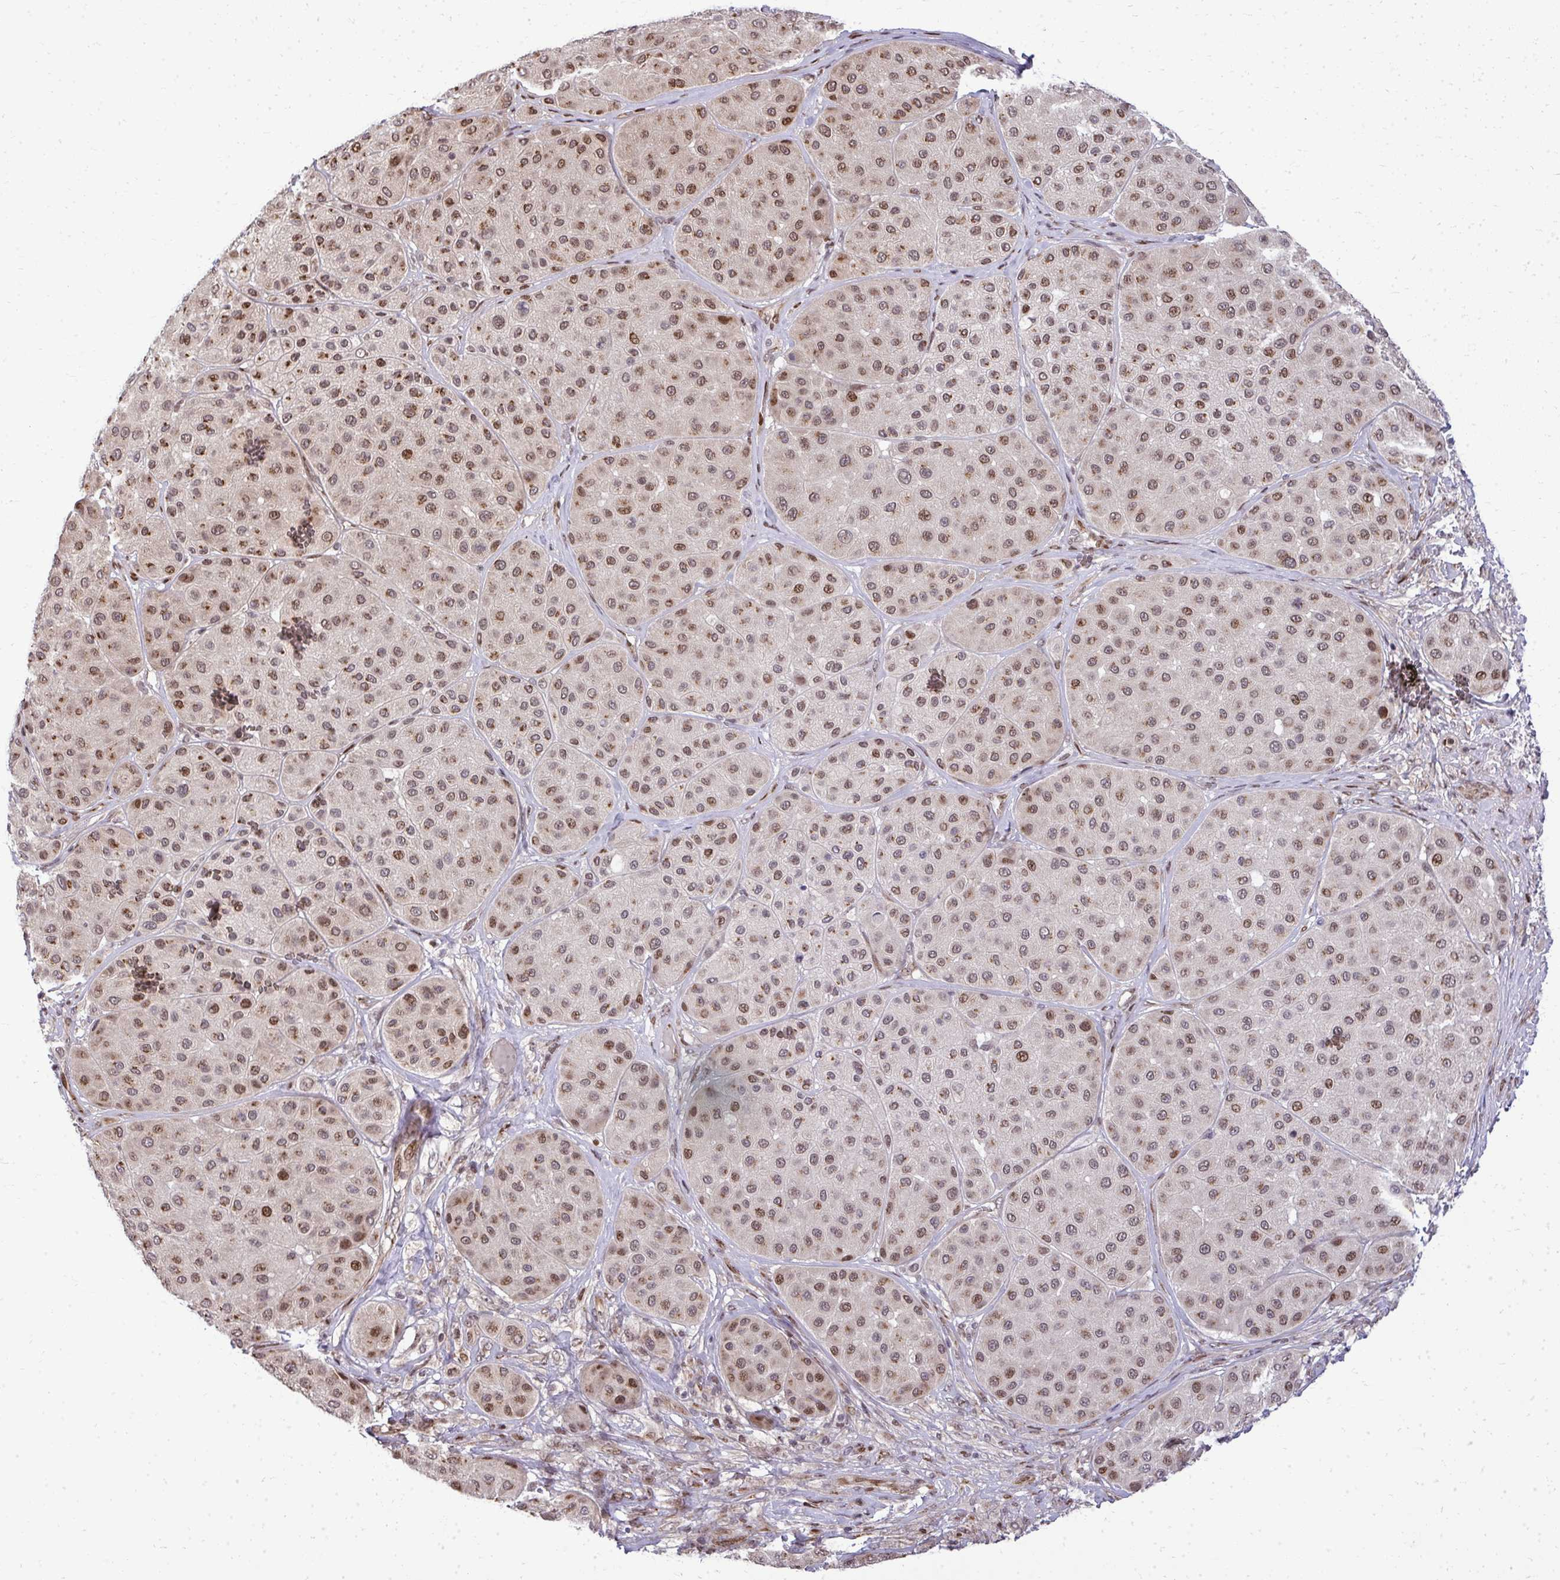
{"staining": {"intensity": "moderate", "quantity": ">75%", "location": "cytoplasmic/membranous,nuclear"}, "tissue": "melanoma", "cell_type": "Tumor cells", "image_type": "cancer", "snomed": [{"axis": "morphology", "description": "Malignant melanoma, Metastatic site"}, {"axis": "topography", "description": "Smooth muscle"}], "caption": "Brown immunohistochemical staining in melanoma reveals moderate cytoplasmic/membranous and nuclear staining in about >75% of tumor cells.", "gene": "PIGY", "patient": {"sex": "male", "age": 41}}